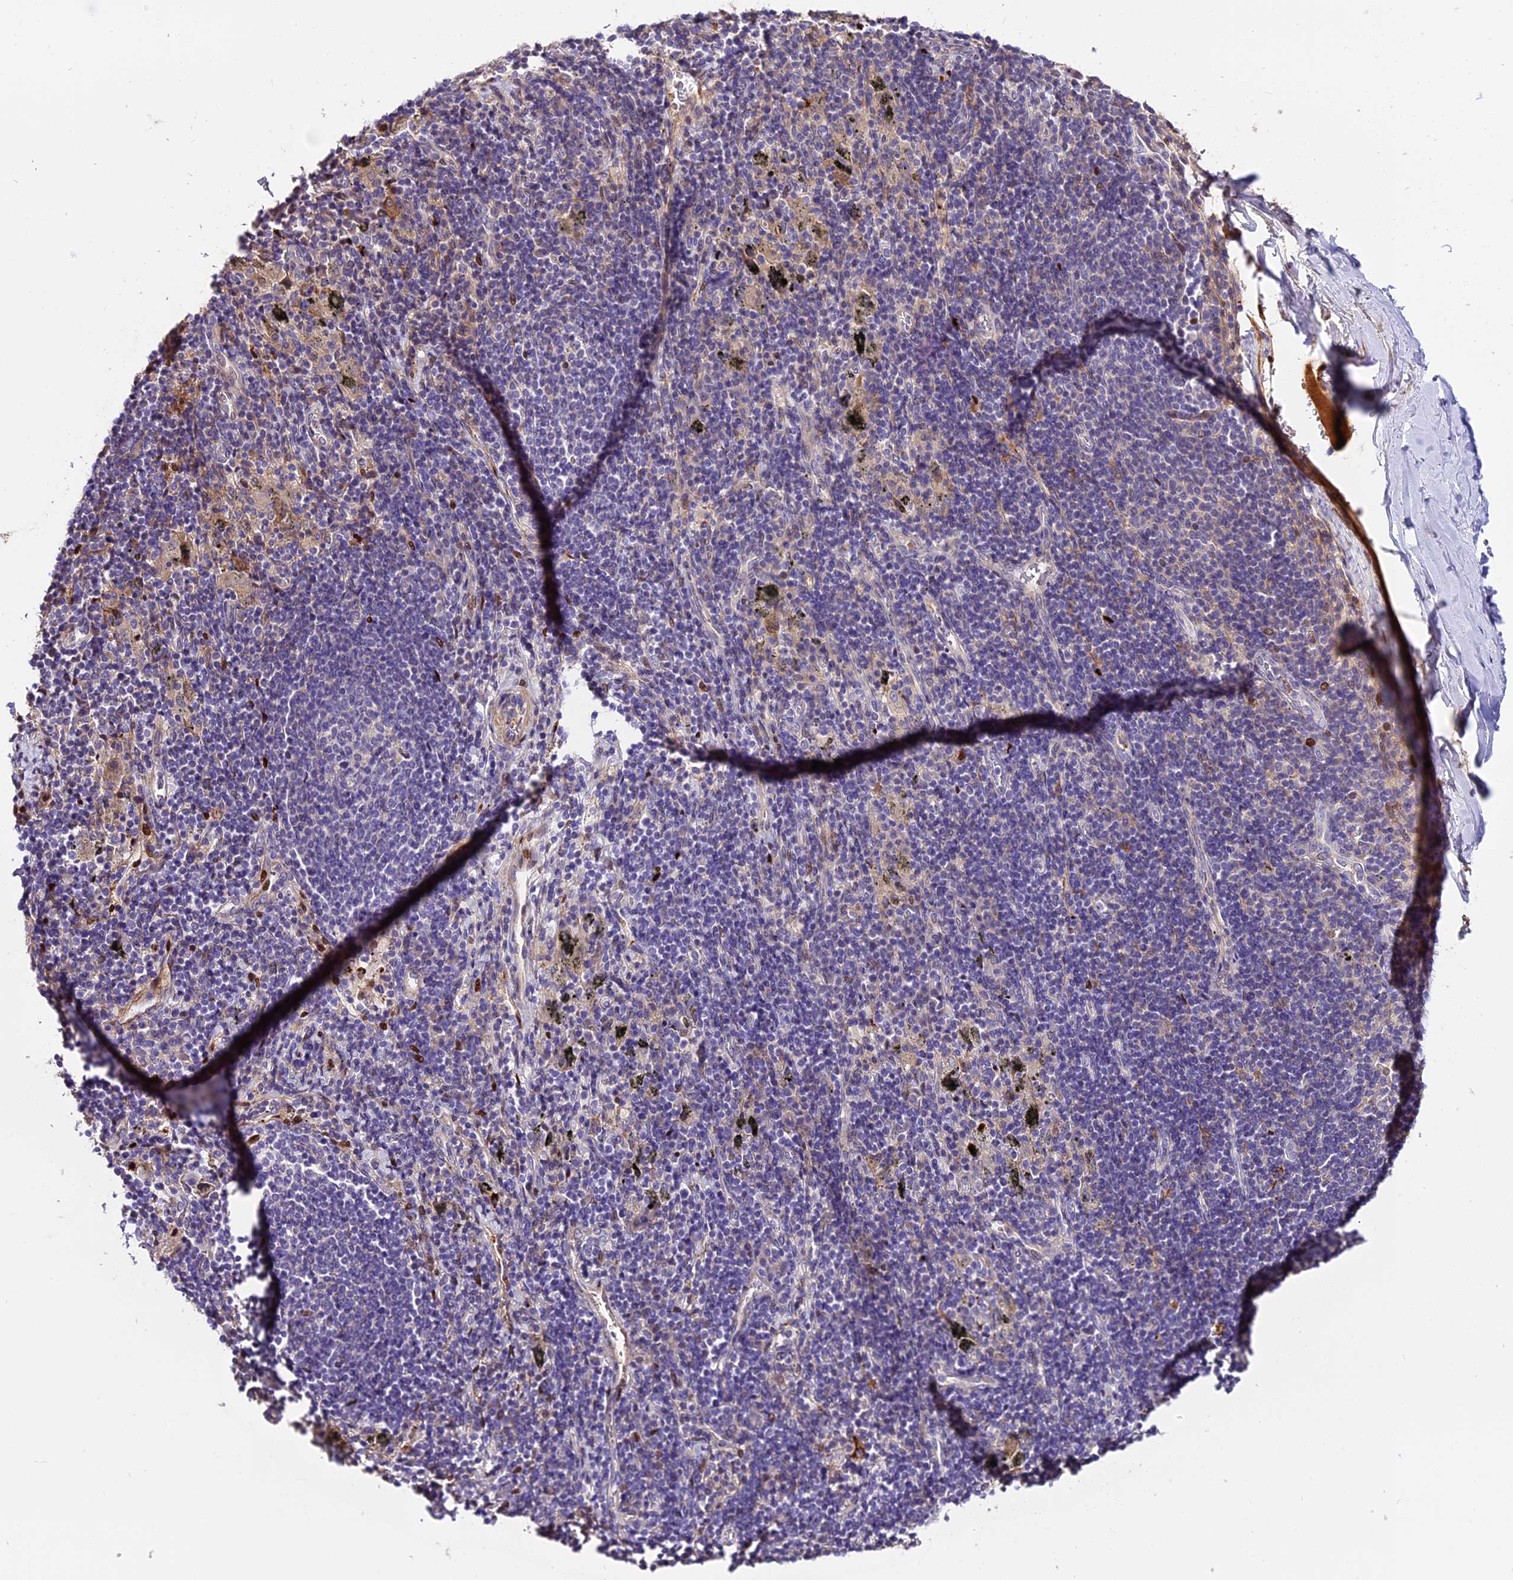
{"staining": {"intensity": "moderate", "quantity": "25%-75%", "location": "cytoplasmic/membranous"}, "tissue": "adipose tissue", "cell_type": "Adipocytes", "image_type": "normal", "snomed": [{"axis": "morphology", "description": "Normal tissue, NOS"}, {"axis": "topography", "description": "Lymph node"}, {"axis": "topography", "description": "Cartilage tissue"}, {"axis": "topography", "description": "Bronchus"}], "caption": "Immunohistochemistry image of benign adipose tissue: human adipose tissue stained using immunohistochemistry (IHC) displays medium levels of moderate protein expression localized specifically in the cytoplasmic/membranous of adipocytes, appearing as a cytoplasmic/membranous brown color.", "gene": "MAP3K7CL", "patient": {"sex": "male", "age": 63}}